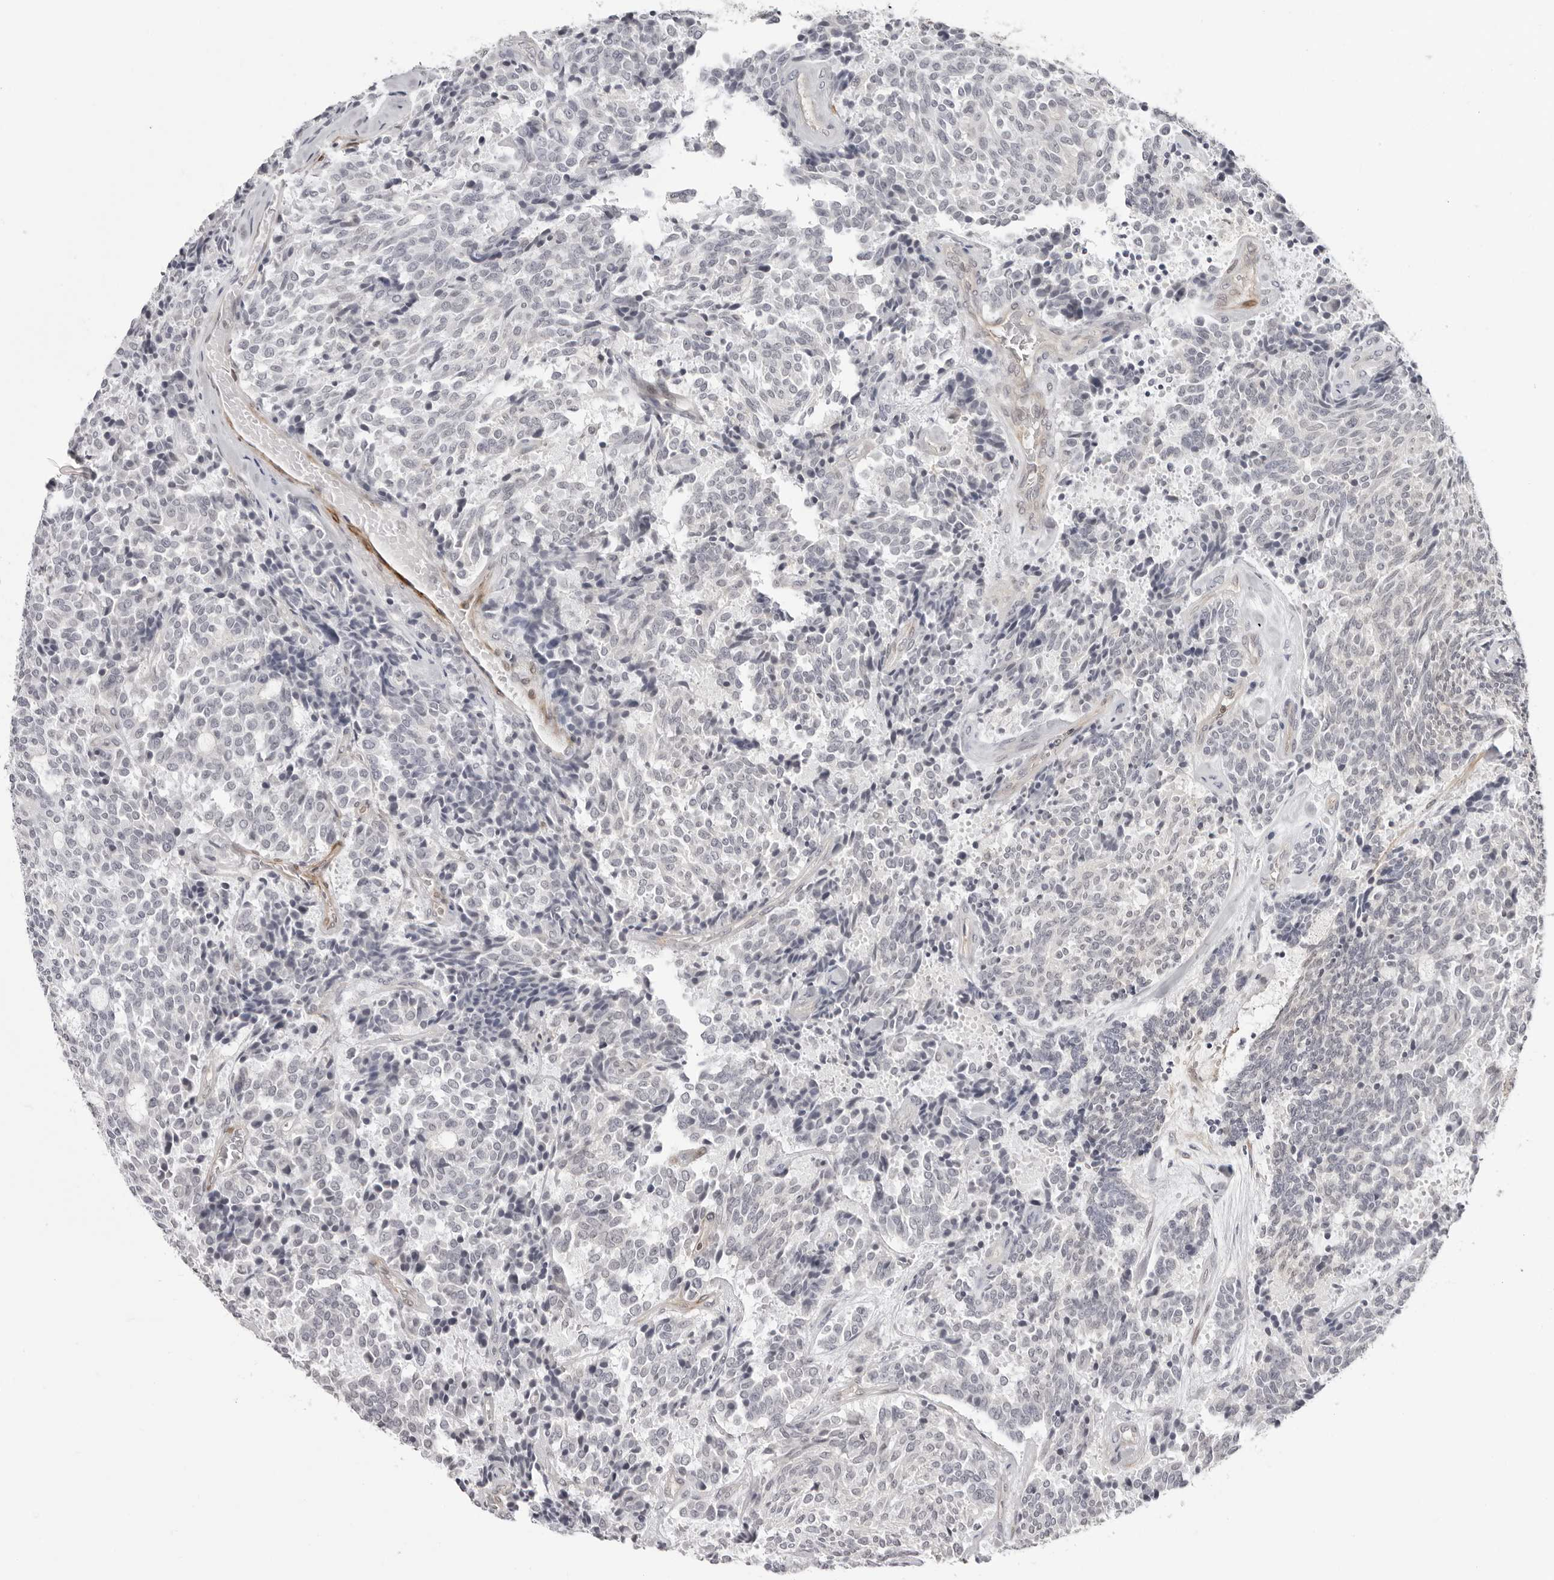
{"staining": {"intensity": "negative", "quantity": "none", "location": "none"}, "tissue": "carcinoid", "cell_type": "Tumor cells", "image_type": "cancer", "snomed": [{"axis": "morphology", "description": "Carcinoid, malignant, NOS"}, {"axis": "topography", "description": "Pancreas"}], "caption": "Malignant carcinoid was stained to show a protein in brown. There is no significant staining in tumor cells.", "gene": "UNK", "patient": {"sex": "female", "age": 54}}